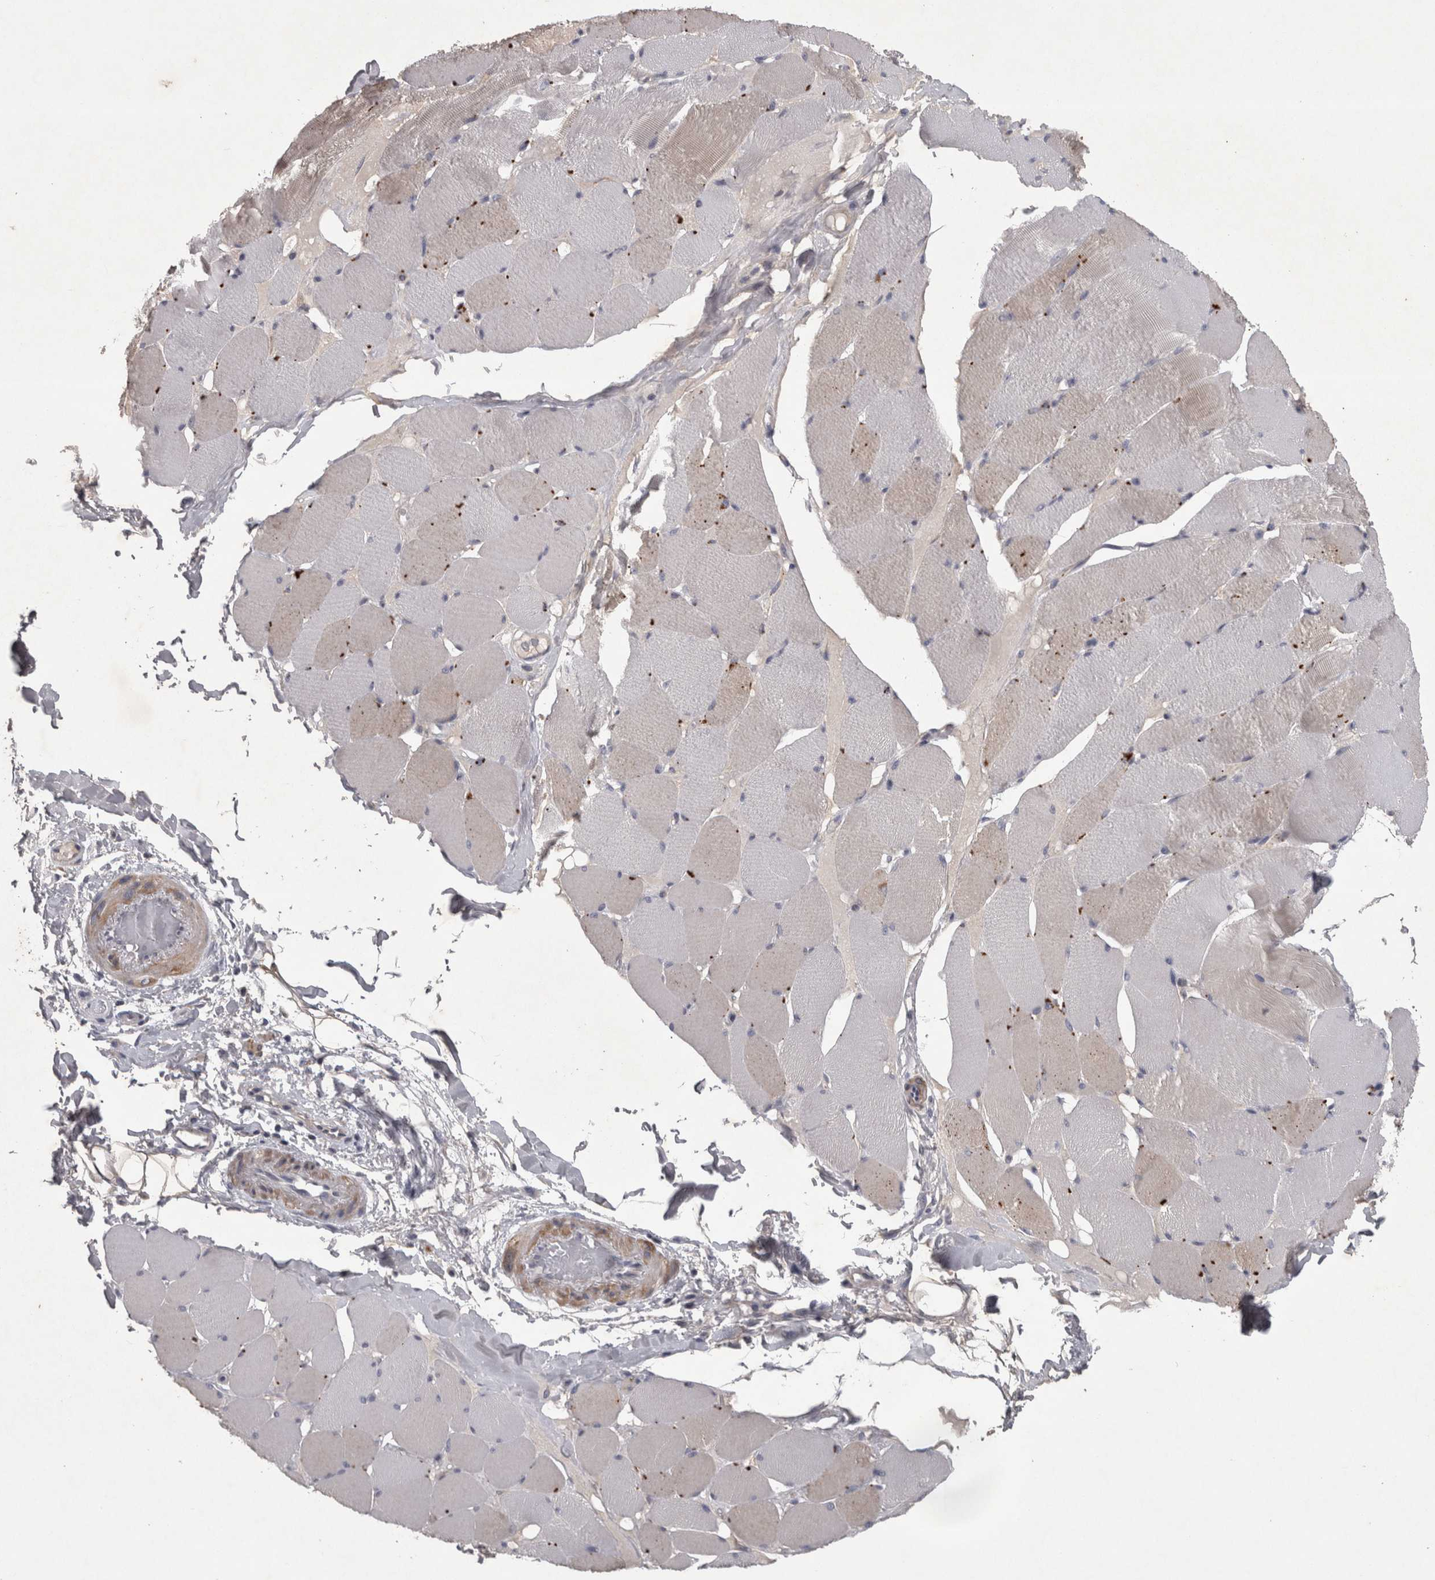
{"staining": {"intensity": "weak", "quantity": "25%-75%", "location": "cytoplasmic/membranous"}, "tissue": "skeletal muscle", "cell_type": "Myocytes", "image_type": "normal", "snomed": [{"axis": "morphology", "description": "Normal tissue, NOS"}, {"axis": "topography", "description": "Skin"}, {"axis": "topography", "description": "Skeletal muscle"}], "caption": "Immunohistochemistry photomicrograph of normal skeletal muscle: human skeletal muscle stained using IHC exhibits low levels of weak protein expression localized specifically in the cytoplasmic/membranous of myocytes, appearing as a cytoplasmic/membranous brown color.", "gene": "DBT", "patient": {"sex": "male", "age": 83}}